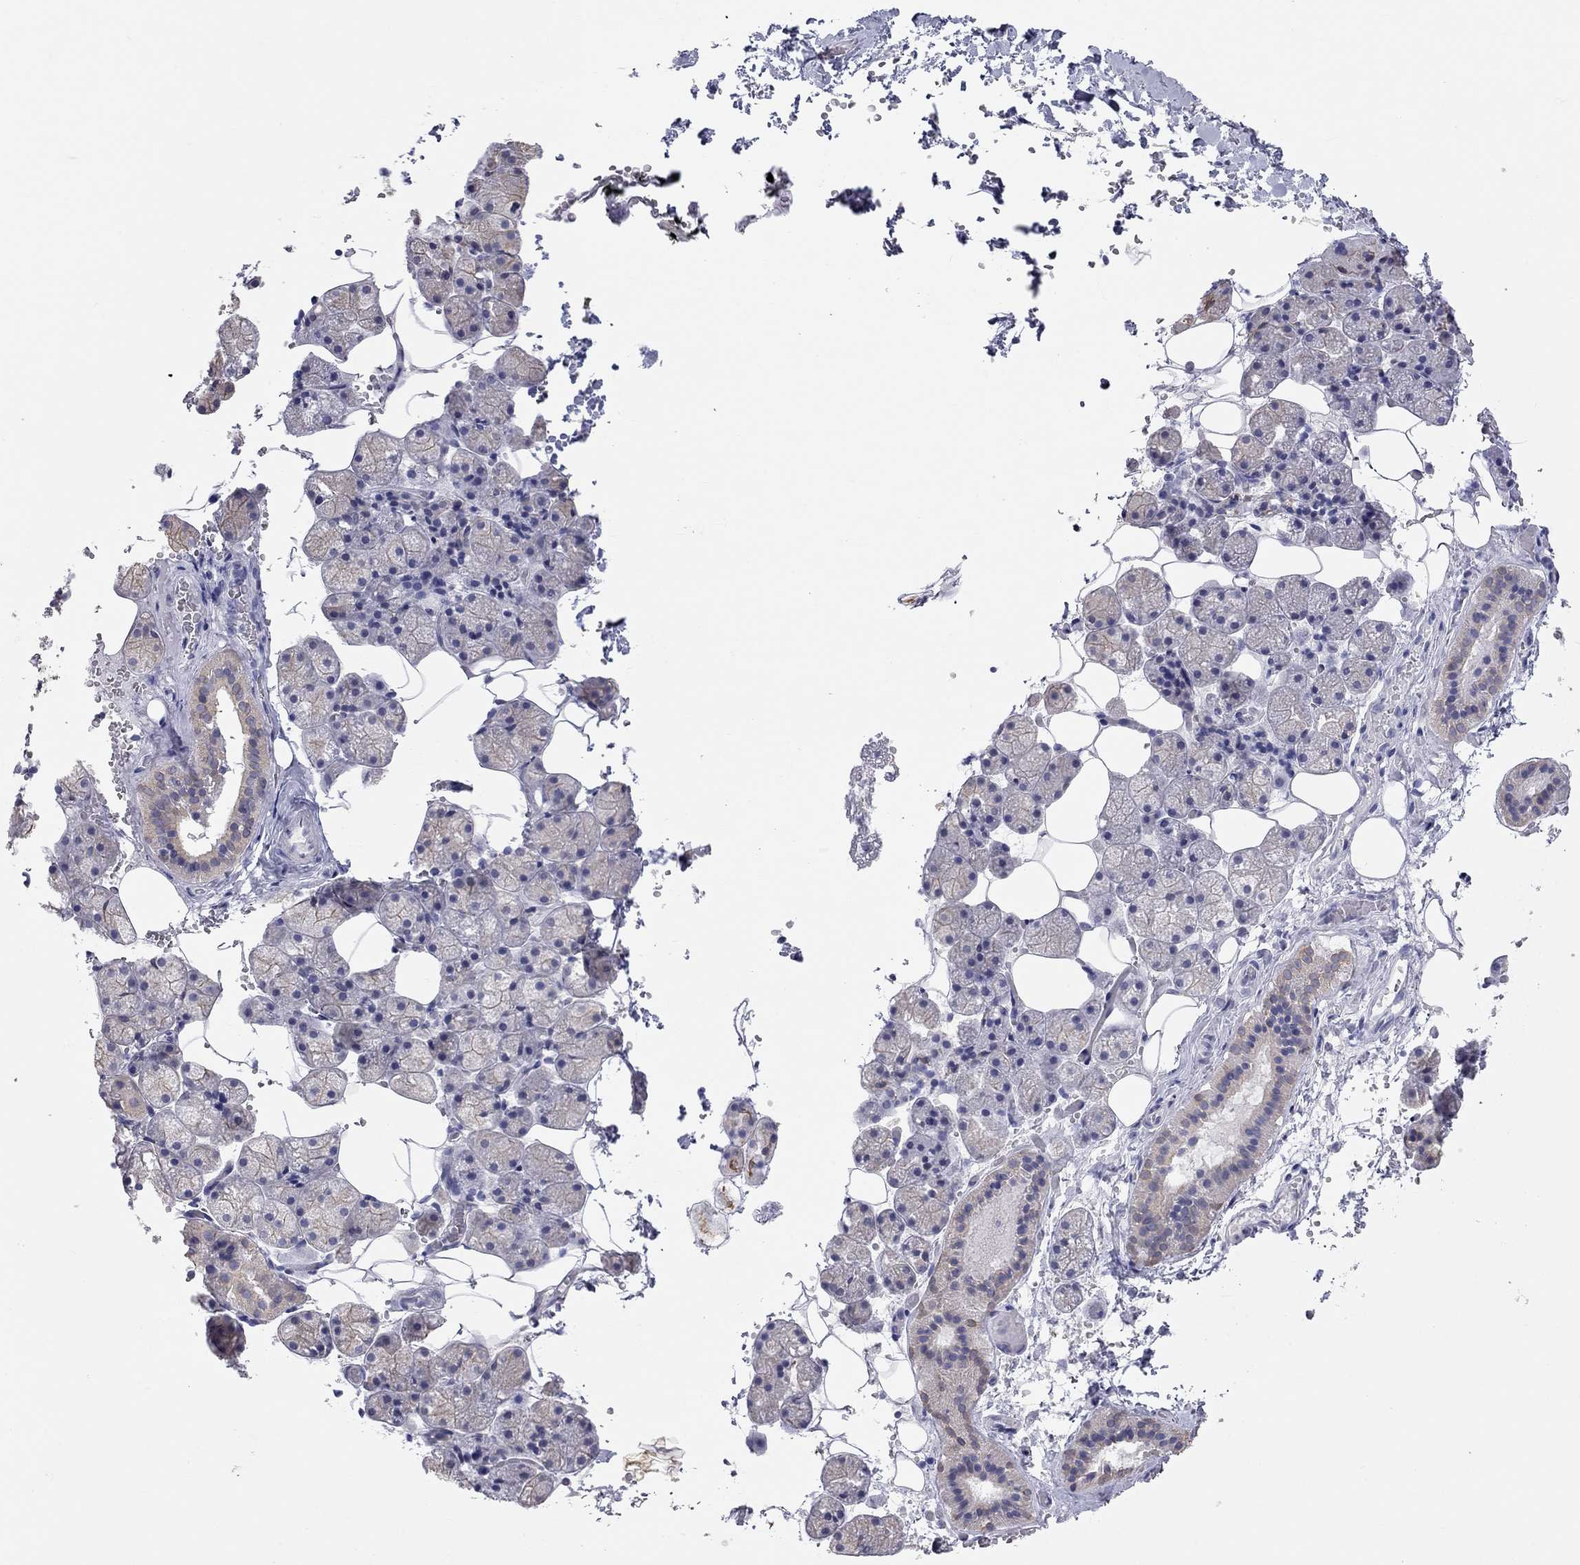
{"staining": {"intensity": "weak", "quantity": "<25%", "location": "cytoplasmic/membranous"}, "tissue": "salivary gland", "cell_type": "Glandular cells", "image_type": "normal", "snomed": [{"axis": "morphology", "description": "Normal tissue, NOS"}, {"axis": "topography", "description": "Salivary gland"}], "caption": "DAB immunohistochemical staining of normal human salivary gland displays no significant staining in glandular cells.", "gene": "AK8", "patient": {"sex": "male", "age": 38}}